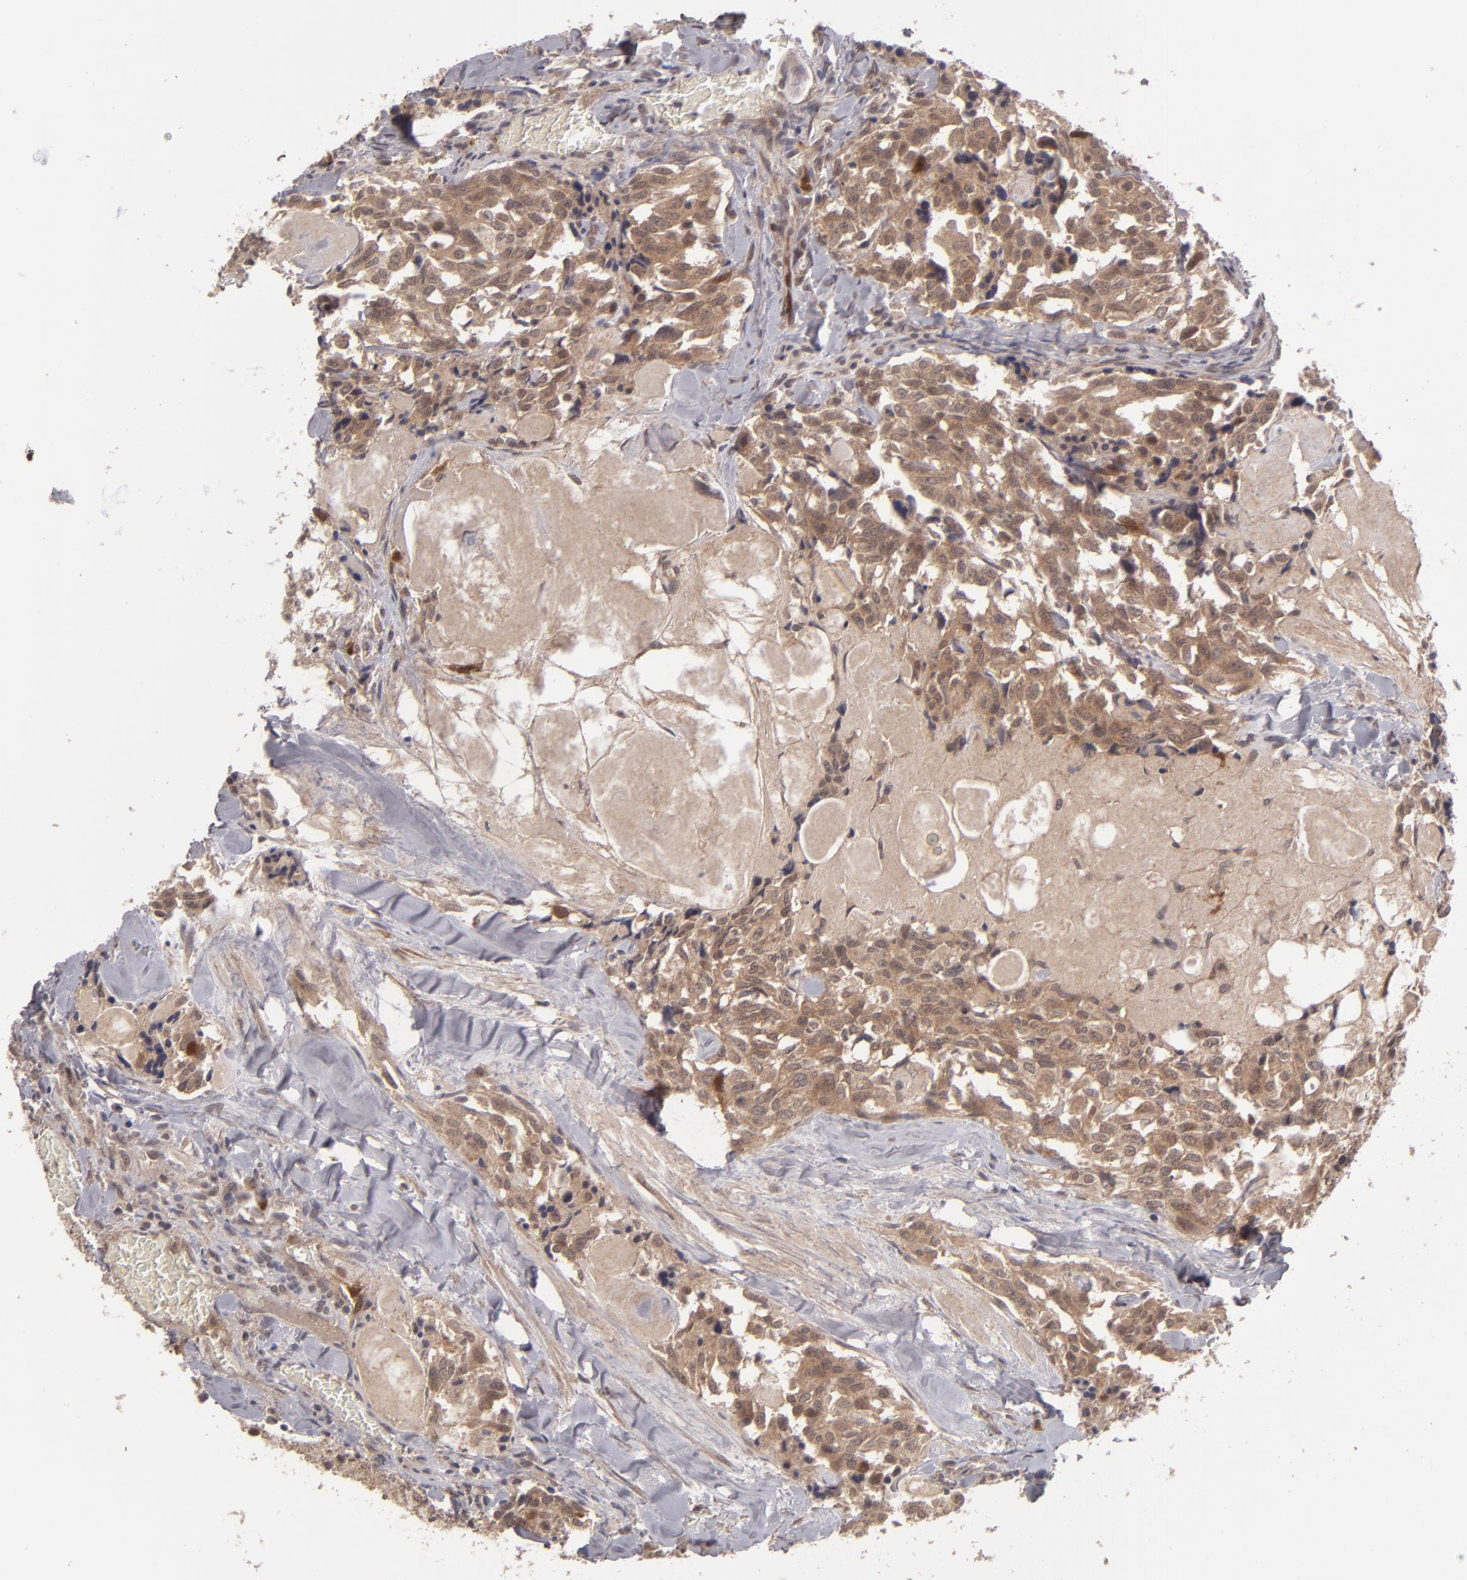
{"staining": {"intensity": "moderate", "quantity": ">75%", "location": "cytoplasmic/membranous"}, "tissue": "thyroid cancer", "cell_type": "Tumor cells", "image_type": "cancer", "snomed": [{"axis": "morphology", "description": "Carcinoma, NOS"}, {"axis": "morphology", "description": "Carcinoid, malignant, NOS"}, {"axis": "topography", "description": "Thyroid gland"}], "caption": "Tumor cells show medium levels of moderate cytoplasmic/membranous staining in about >75% of cells in thyroid carcinoma.", "gene": "TYMS", "patient": {"sex": "male", "age": 33}}